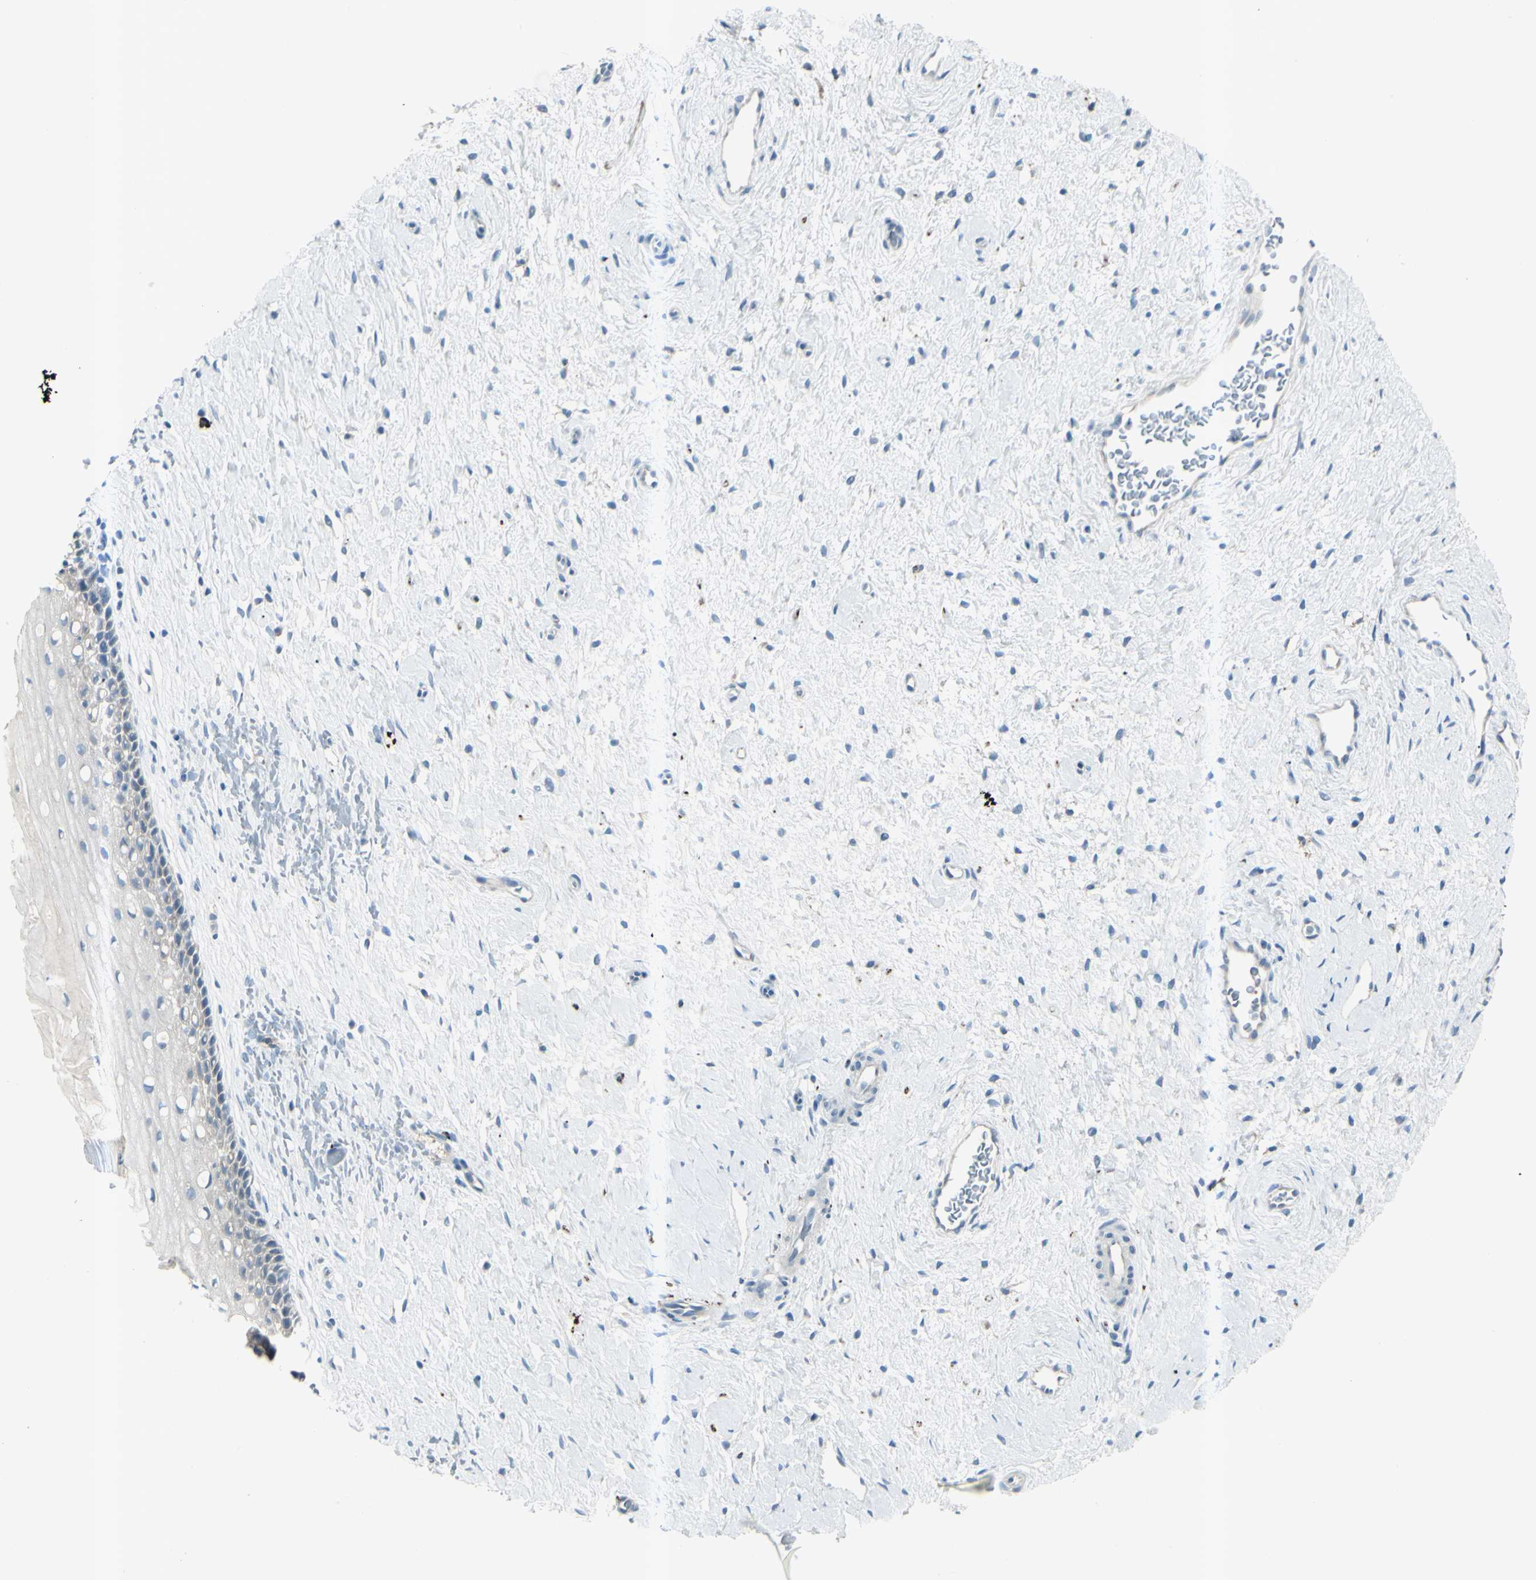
{"staining": {"intensity": "negative", "quantity": "none", "location": "none"}, "tissue": "cervix", "cell_type": "Squamous epithelial cells", "image_type": "normal", "snomed": [{"axis": "morphology", "description": "Normal tissue, NOS"}, {"axis": "topography", "description": "Cervix"}], "caption": "The IHC micrograph has no significant positivity in squamous epithelial cells of cervix.", "gene": "GPR34", "patient": {"sex": "female", "age": 39}}